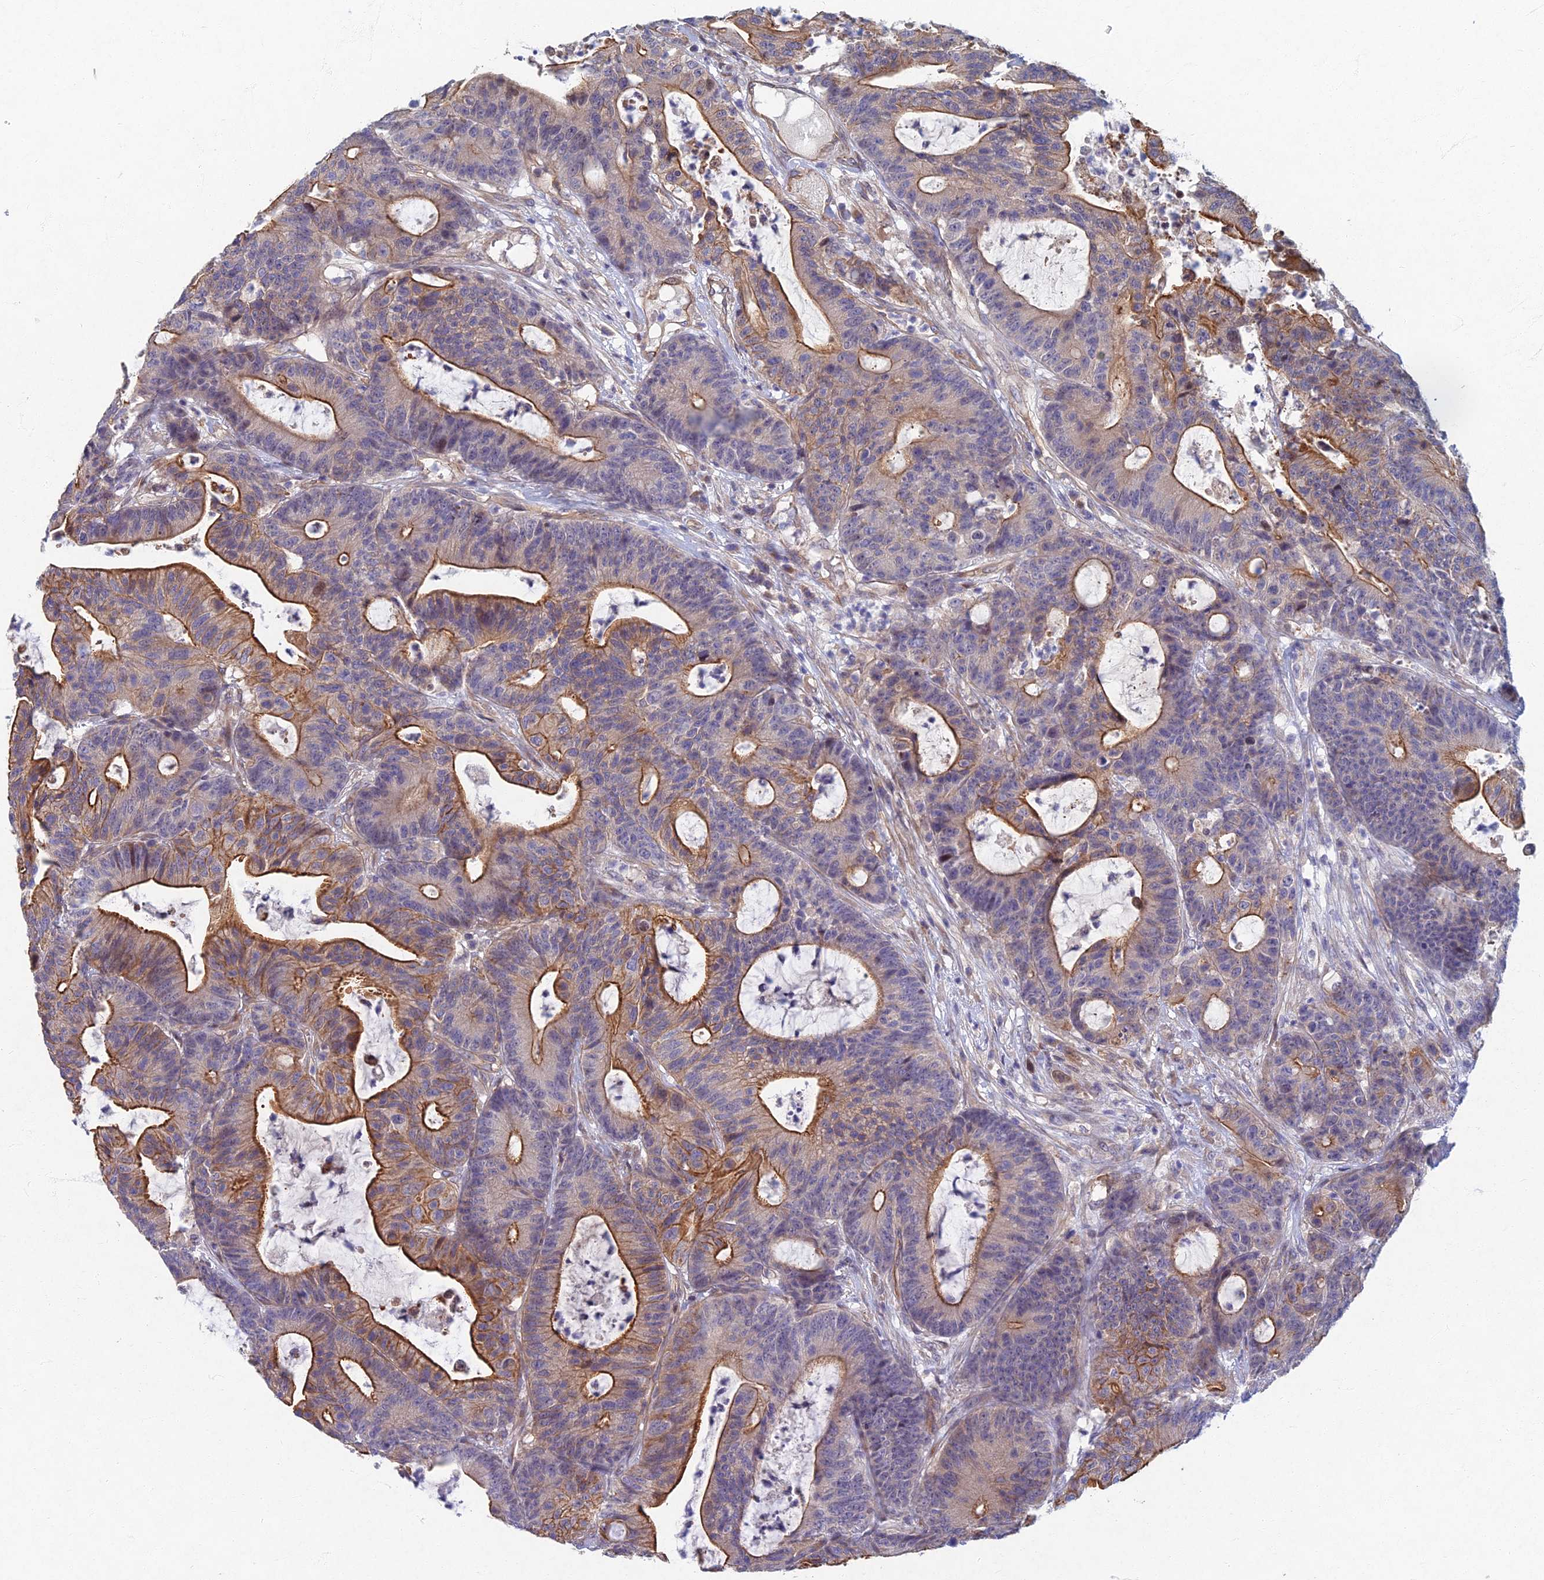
{"staining": {"intensity": "strong", "quantity": "25%-75%", "location": "cytoplasmic/membranous"}, "tissue": "colorectal cancer", "cell_type": "Tumor cells", "image_type": "cancer", "snomed": [{"axis": "morphology", "description": "Adenocarcinoma, NOS"}, {"axis": "topography", "description": "Colon"}], "caption": "A brown stain labels strong cytoplasmic/membranous positivity of a protein in human adenocarcinoma (colorectal) tumor cells. Using DAB (3,3'-diaminobenzidine) (brown) and hematoxylin (blue) stains, captured at high magnification using brightfield microscopy.", "gene": "RHBDL2", "patient": {"sex": "female", "age": 84}}